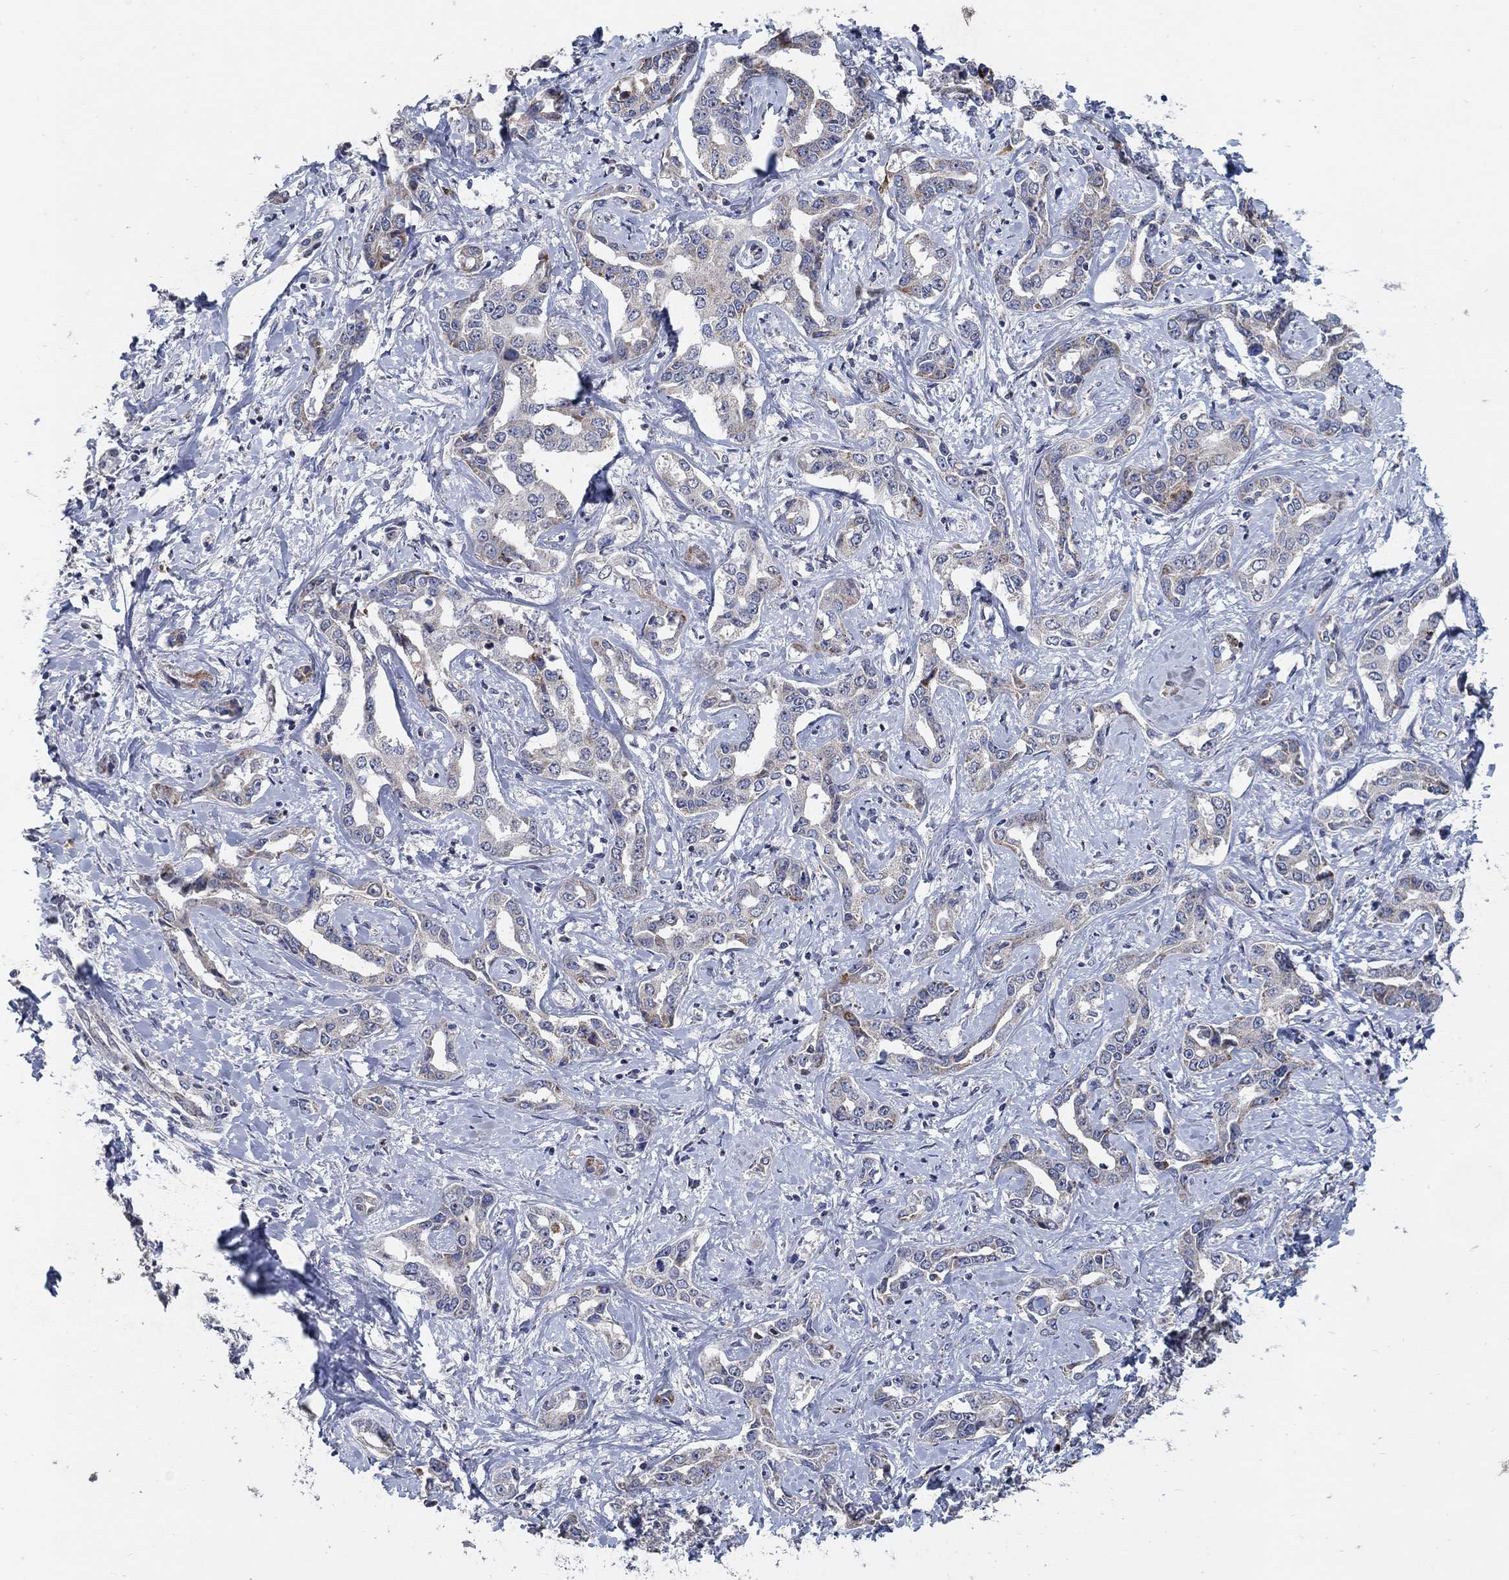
{"staining": {"intensity": "negative", "quantity": "none", "location": "none"}, "tissue": "liver cancer", "cell_type": "Tumor cells", "image_type": "cancer", "snomed": [{"axis": "morphology", "description": "Cholangiocarcinoma"}, {"axis": "topography", "description": "Liver"}], "caption": "The histopathology image shows no significant staining in tumor cells of liver cancer (cholangiocarcinoma).", "gene": "HMX2", "patient": {"sex": "male", "age": 59}}